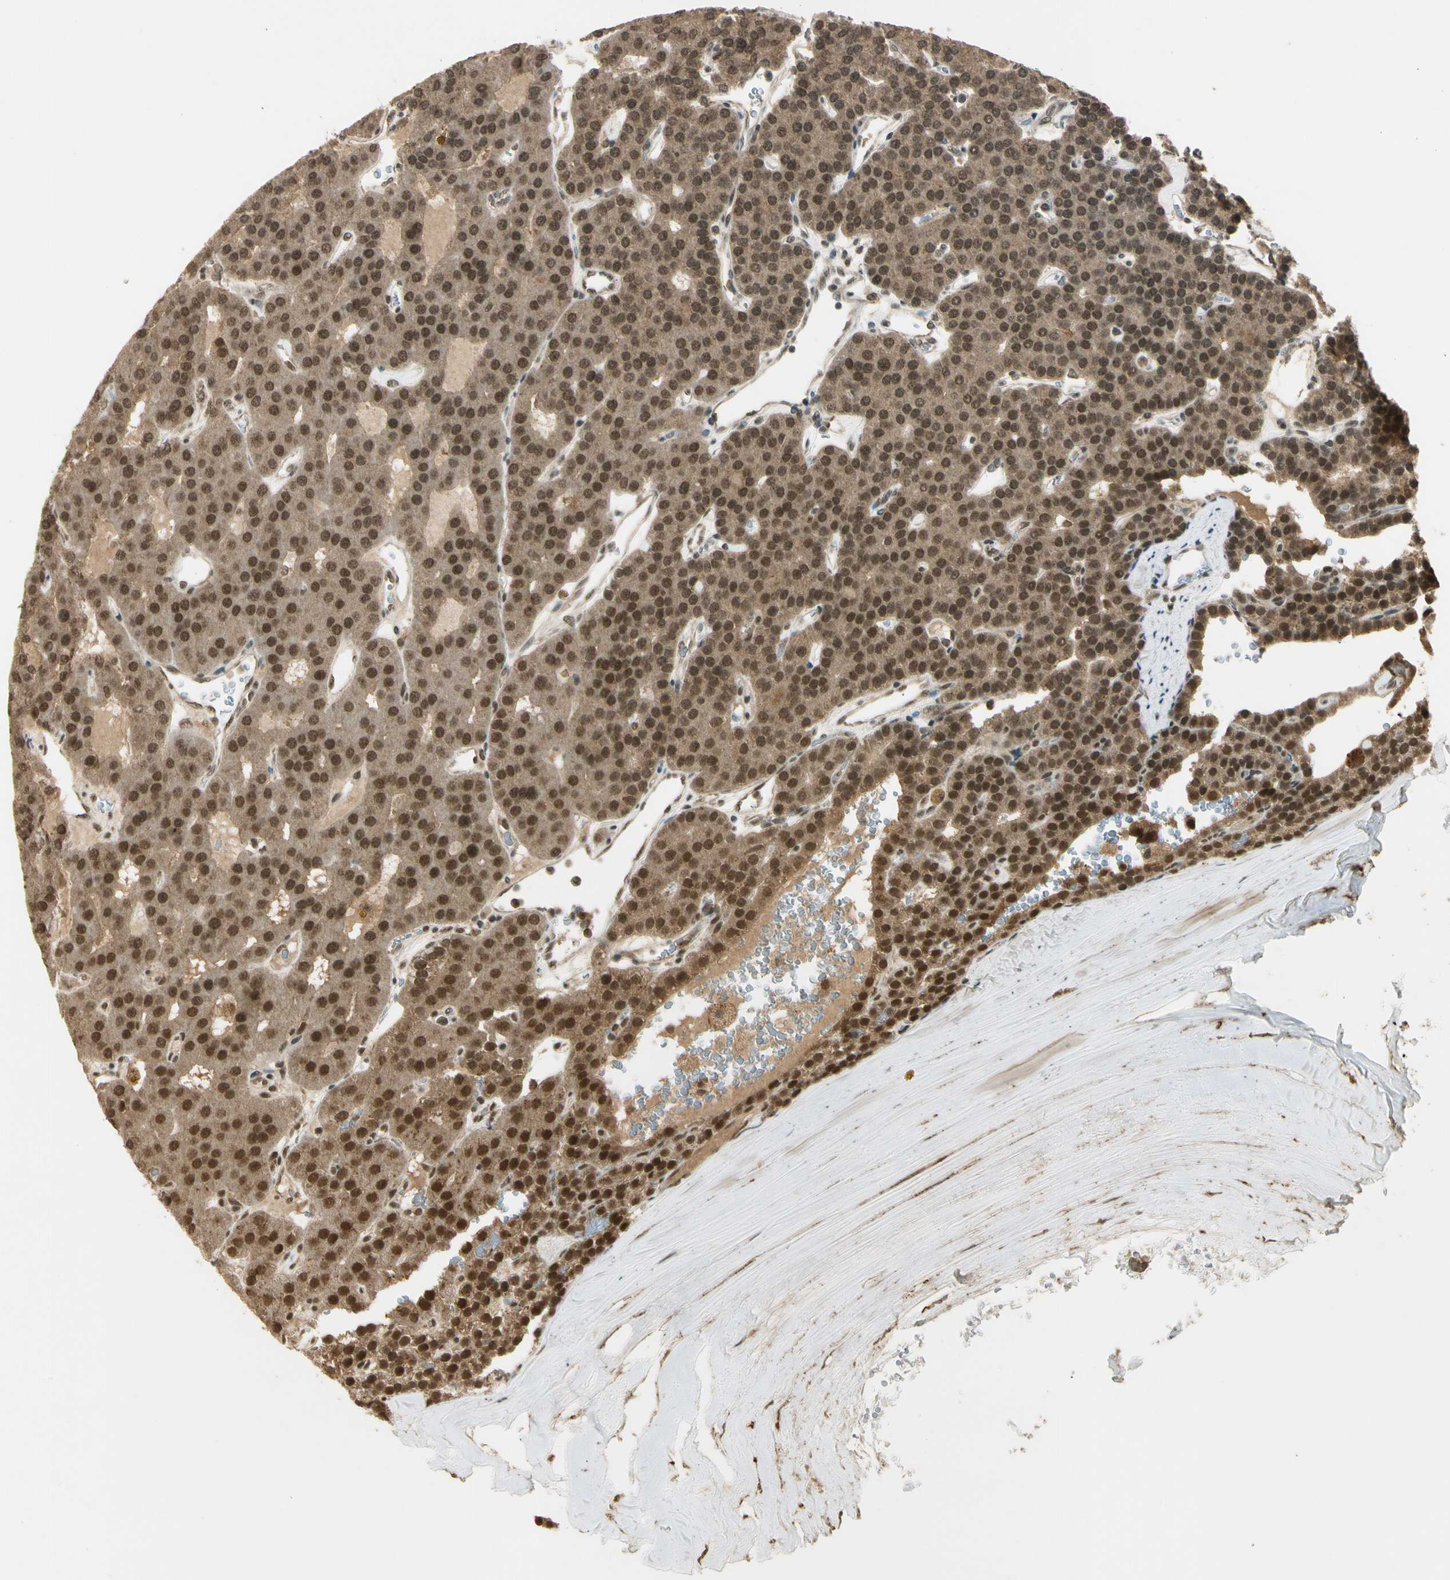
{"staining": {"intensity": "moderate", "quantity": ">75%", "location": "cytoplasmic/membranous,nuclear"}, "tissue": "parathyroid gland", "cell_type": "Glandular cells", "image_type": "normal", "snomed": [{"axis": "morphology", "description": "Normal tissue, NOS"}, {"axis": "morphology", "description": "Adenoma, NOS"}, {"axis": "topography", "description": "Parathyroid gland"}], "caption": "IHC of unremarkable human parathyroid gland displays medium levels of moderate cytoplasmic/membranous,nuclear expression in approximately >75% of glandular cells.", "gene": "ZNF135", "patient": {"sex": "female", "age": 86}}